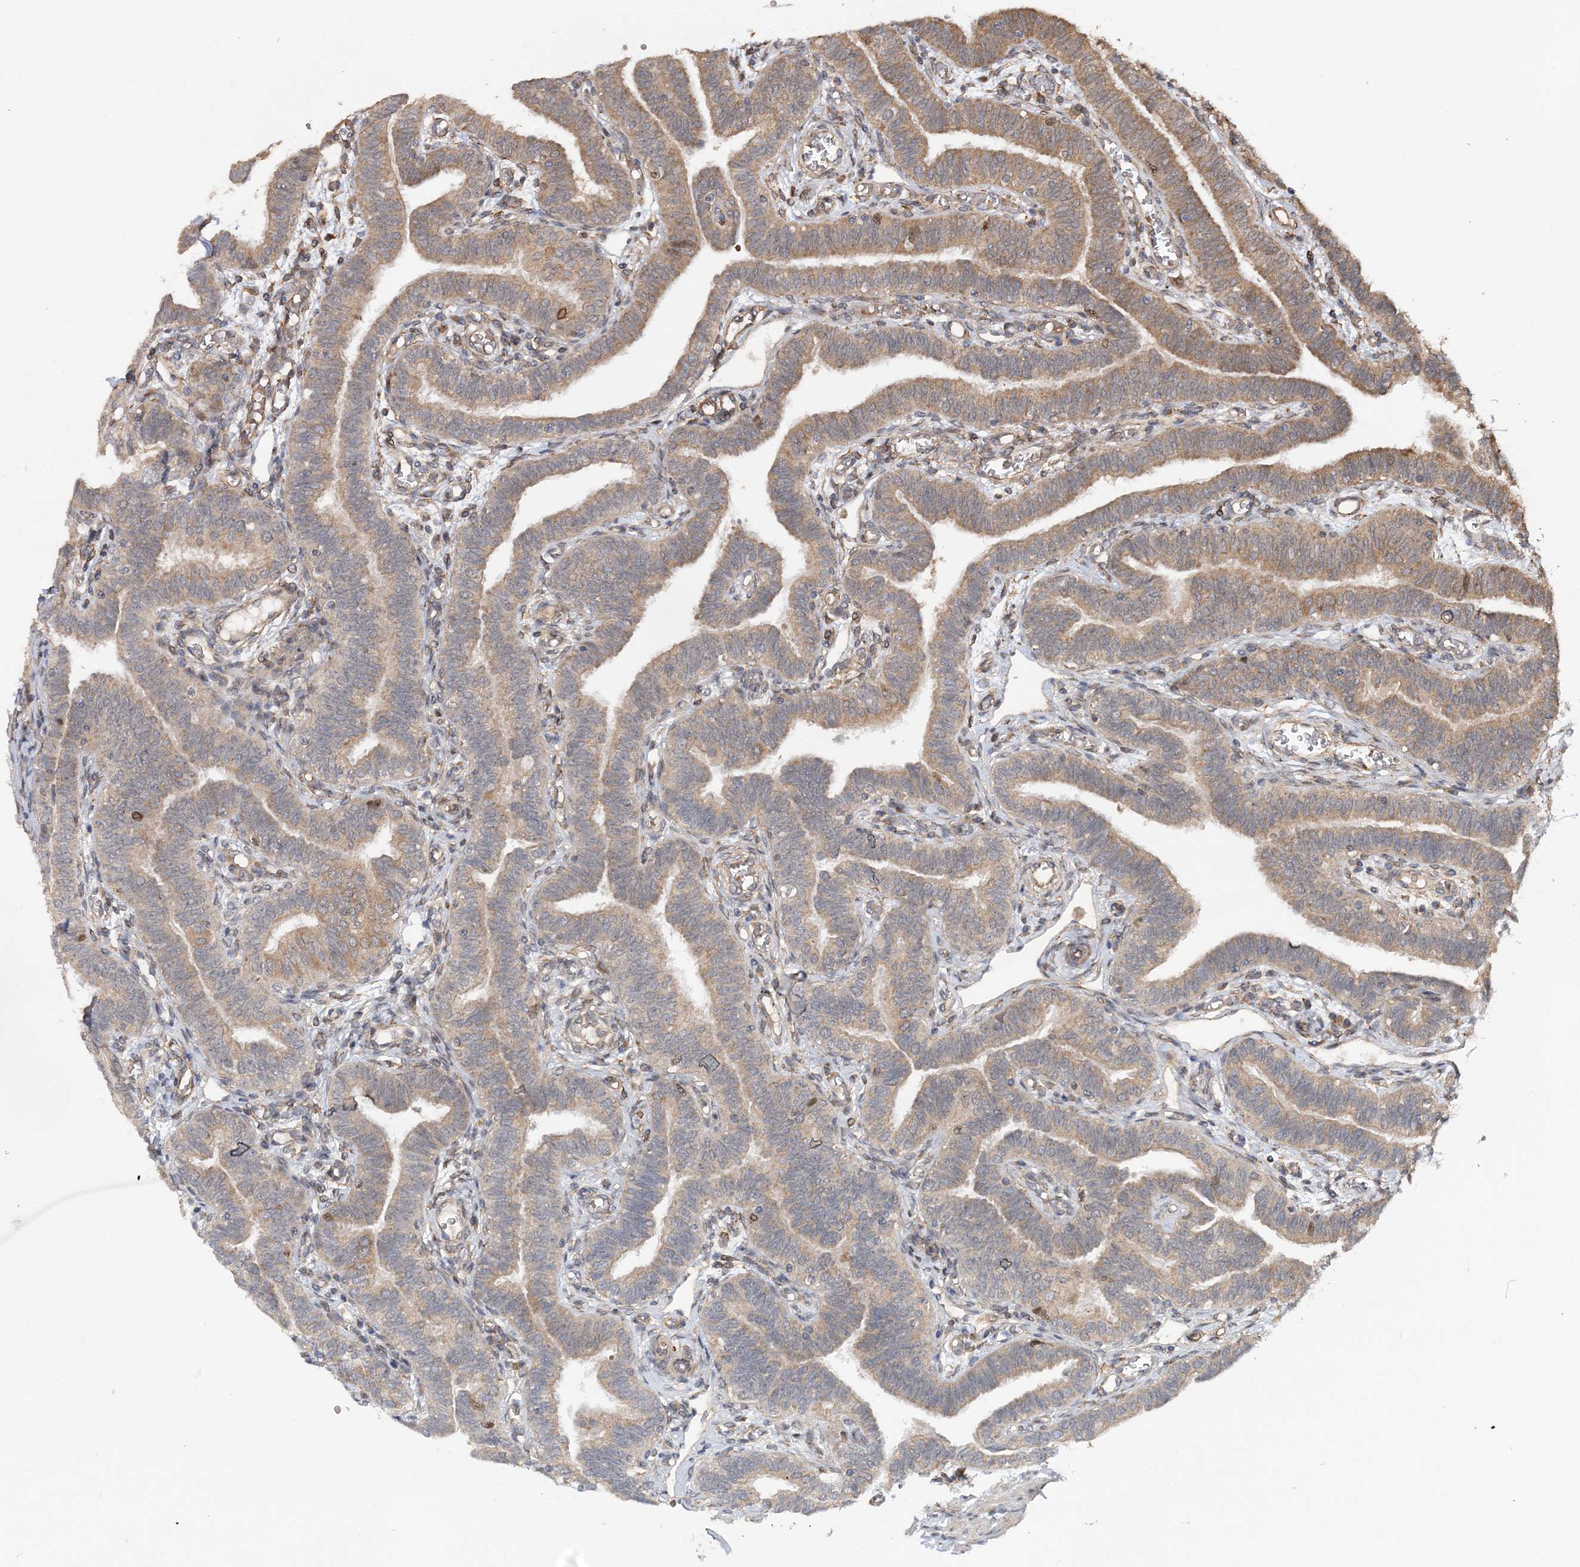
{"staining": {"intensity": "moderate", "quantity": "25%-75%", "location": "cytoplasmic/membranous"}, "tissue": "fallopian tube", "cell_type": "Glandular cells", "image_type": "normal", "snomed": [{"axis": "morphology", "description": "Normal tissue, NOS"}, {"axis": "topography", "description": "Fallopian tube"}], "caption": "A brown stain highlights moderate cytoplasmic/membranous staining of a protein in glandular cells of benign human fallopian tube. (DAB (3,3'-diaminobenzidine) = brown stain, brightfield microscopy at high magnification).", "gene": "KIF4A", "patient": {"sex": "female", "age": 39}}